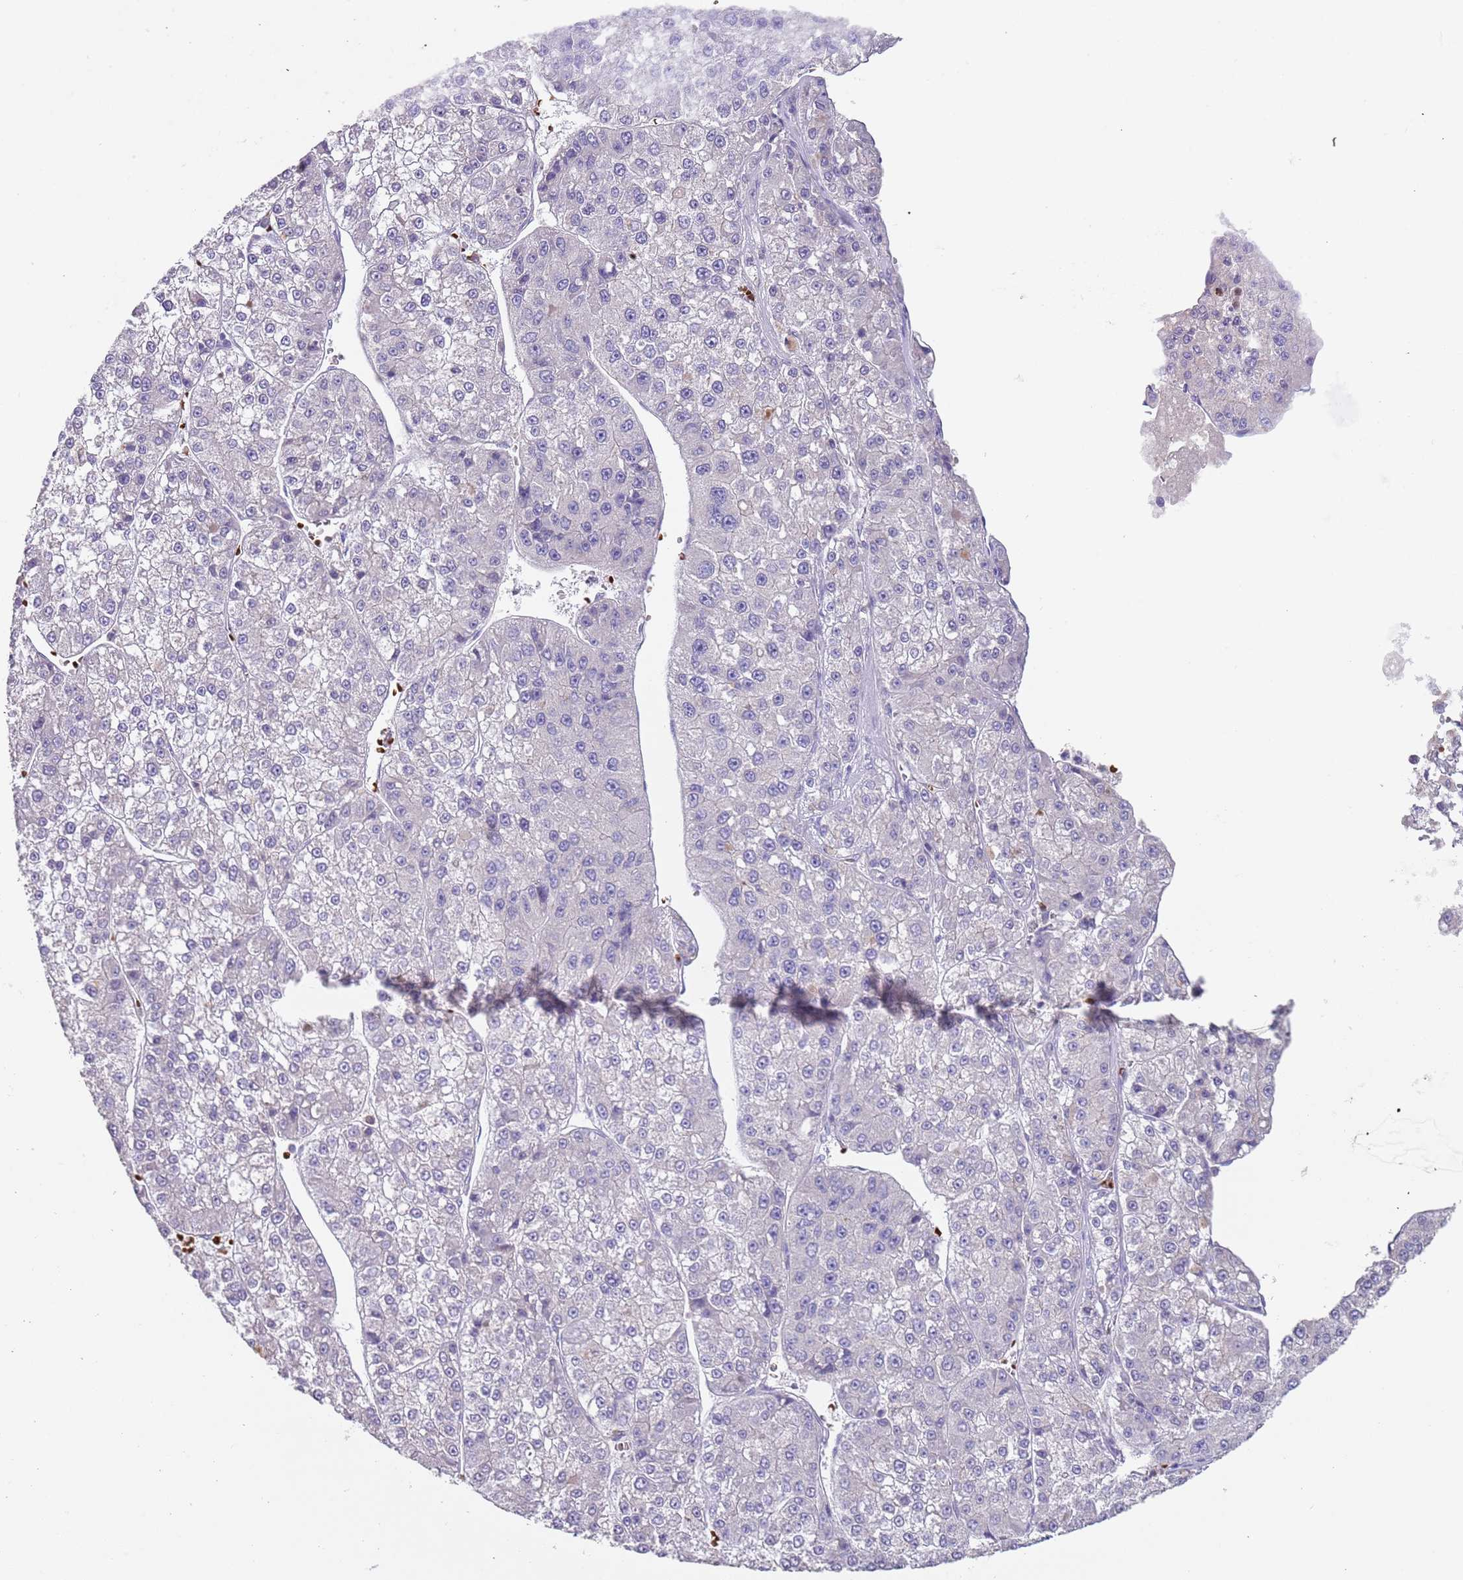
{"staining": {"intensity": "negative", "quantity": "none", "location": "none"}, "tissue": "liver cancer", "cell_type": "Tumor cells", "image_type": "cancer", "snomed": [{"axis": "morphology", "description": "Carcinoma, Hepatocellular, NOS"}, {"axis": "topography", "description": "Liver"}], "caption": "Micrograph shows no protein positivity in tumor cells of liver cancer tissue.", "gene": "TMEM251", "patient": {"sex": "female", "age": 73}}